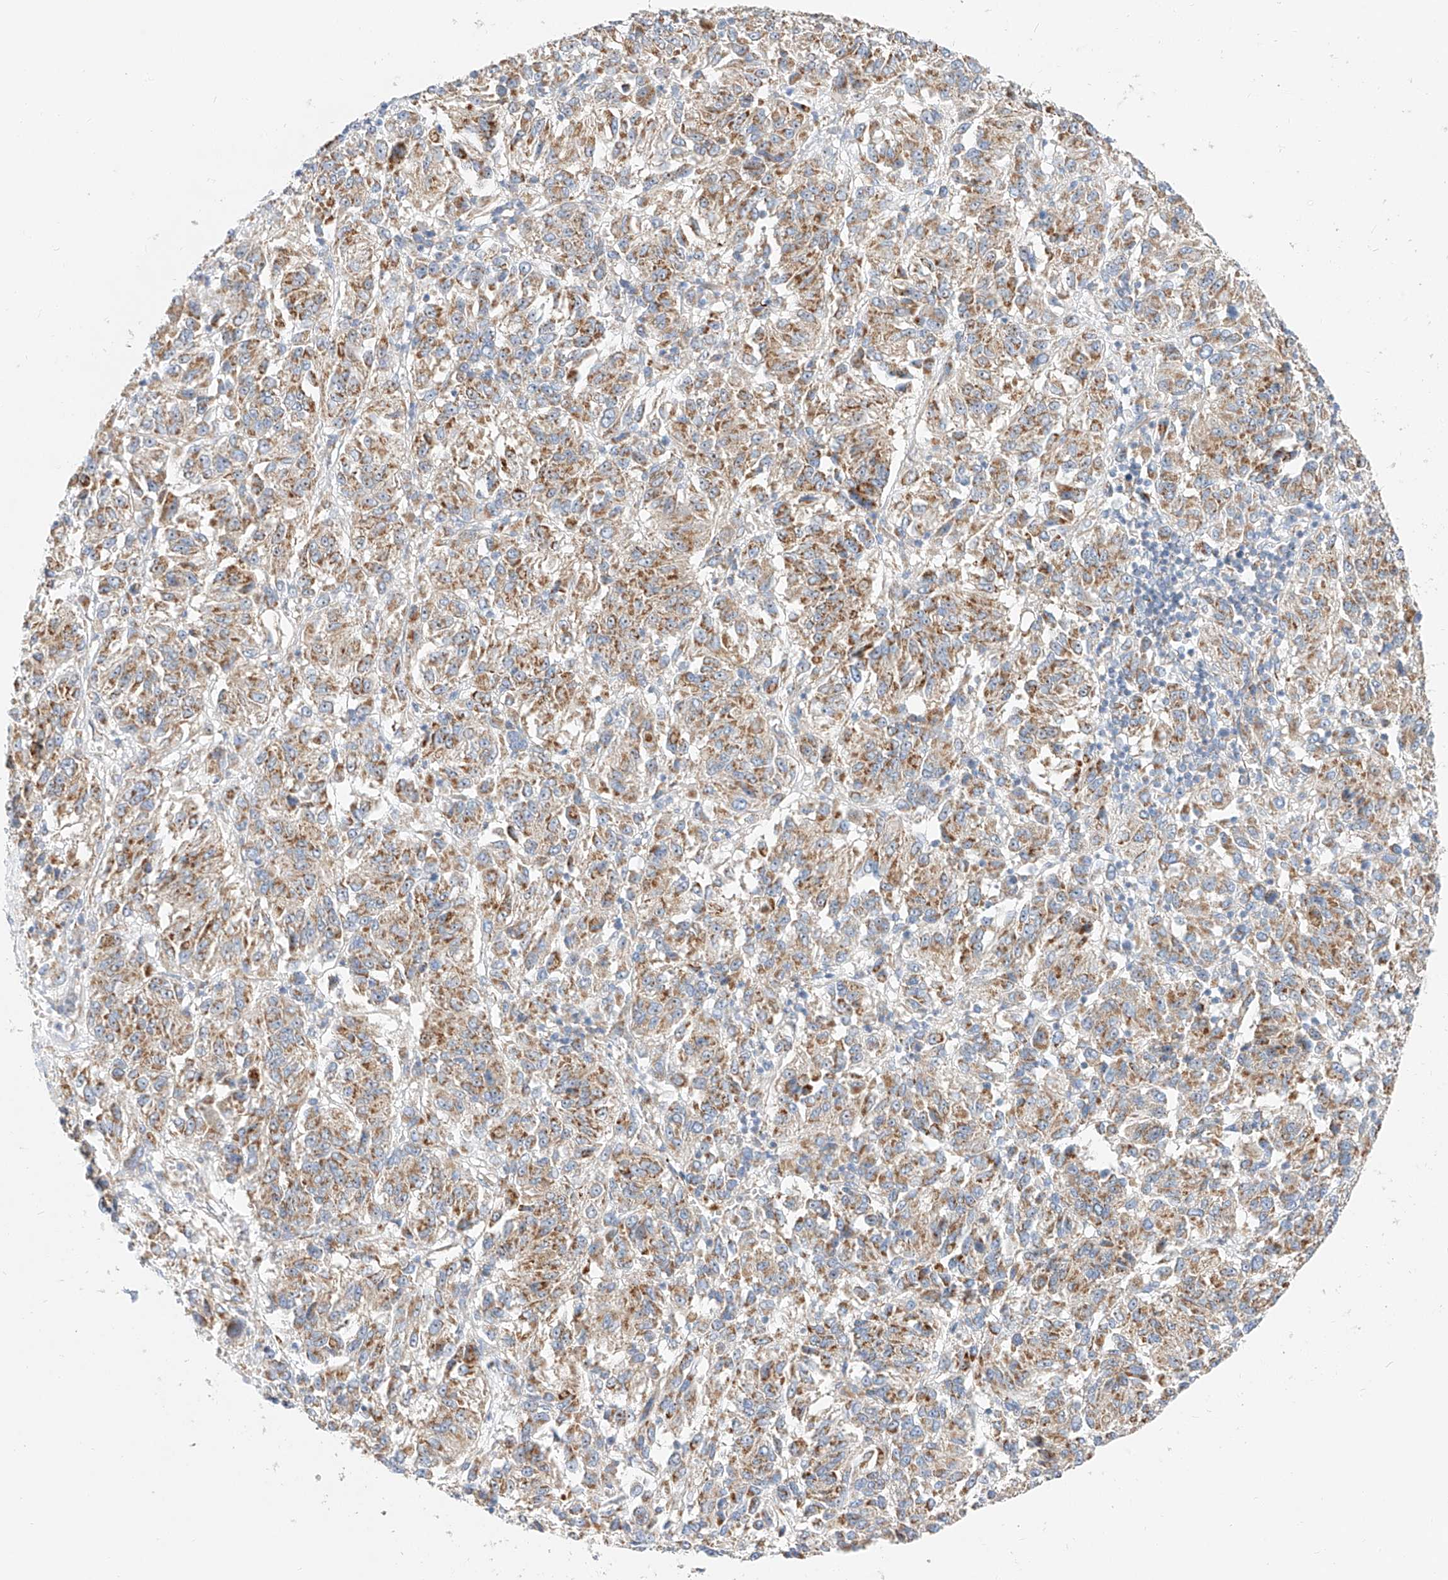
{"staining": {"intensity": "moderate", "quantity": ">75%", "location": "cytoplasmic/membranous"}, "tissue": "melanoma", "cell_type": "Tumor cells", "image_type": "cancer", "snomed": [{"axis": "morphology", "description": "Malignant melanoma, Metastatic site"}, {"axis": "topography", "description": "Lung"}], "caption": "Immunohistochemistry (DAB (3,3'-diaminobenzidine)) staining of malignant melanoma (metastatic site) reveals moderate cytoplasmic/membranous protein staining in approximately >75% of tumor cells.", "gene": "CST9", "patient": {"sex": "male", "age": 64}}